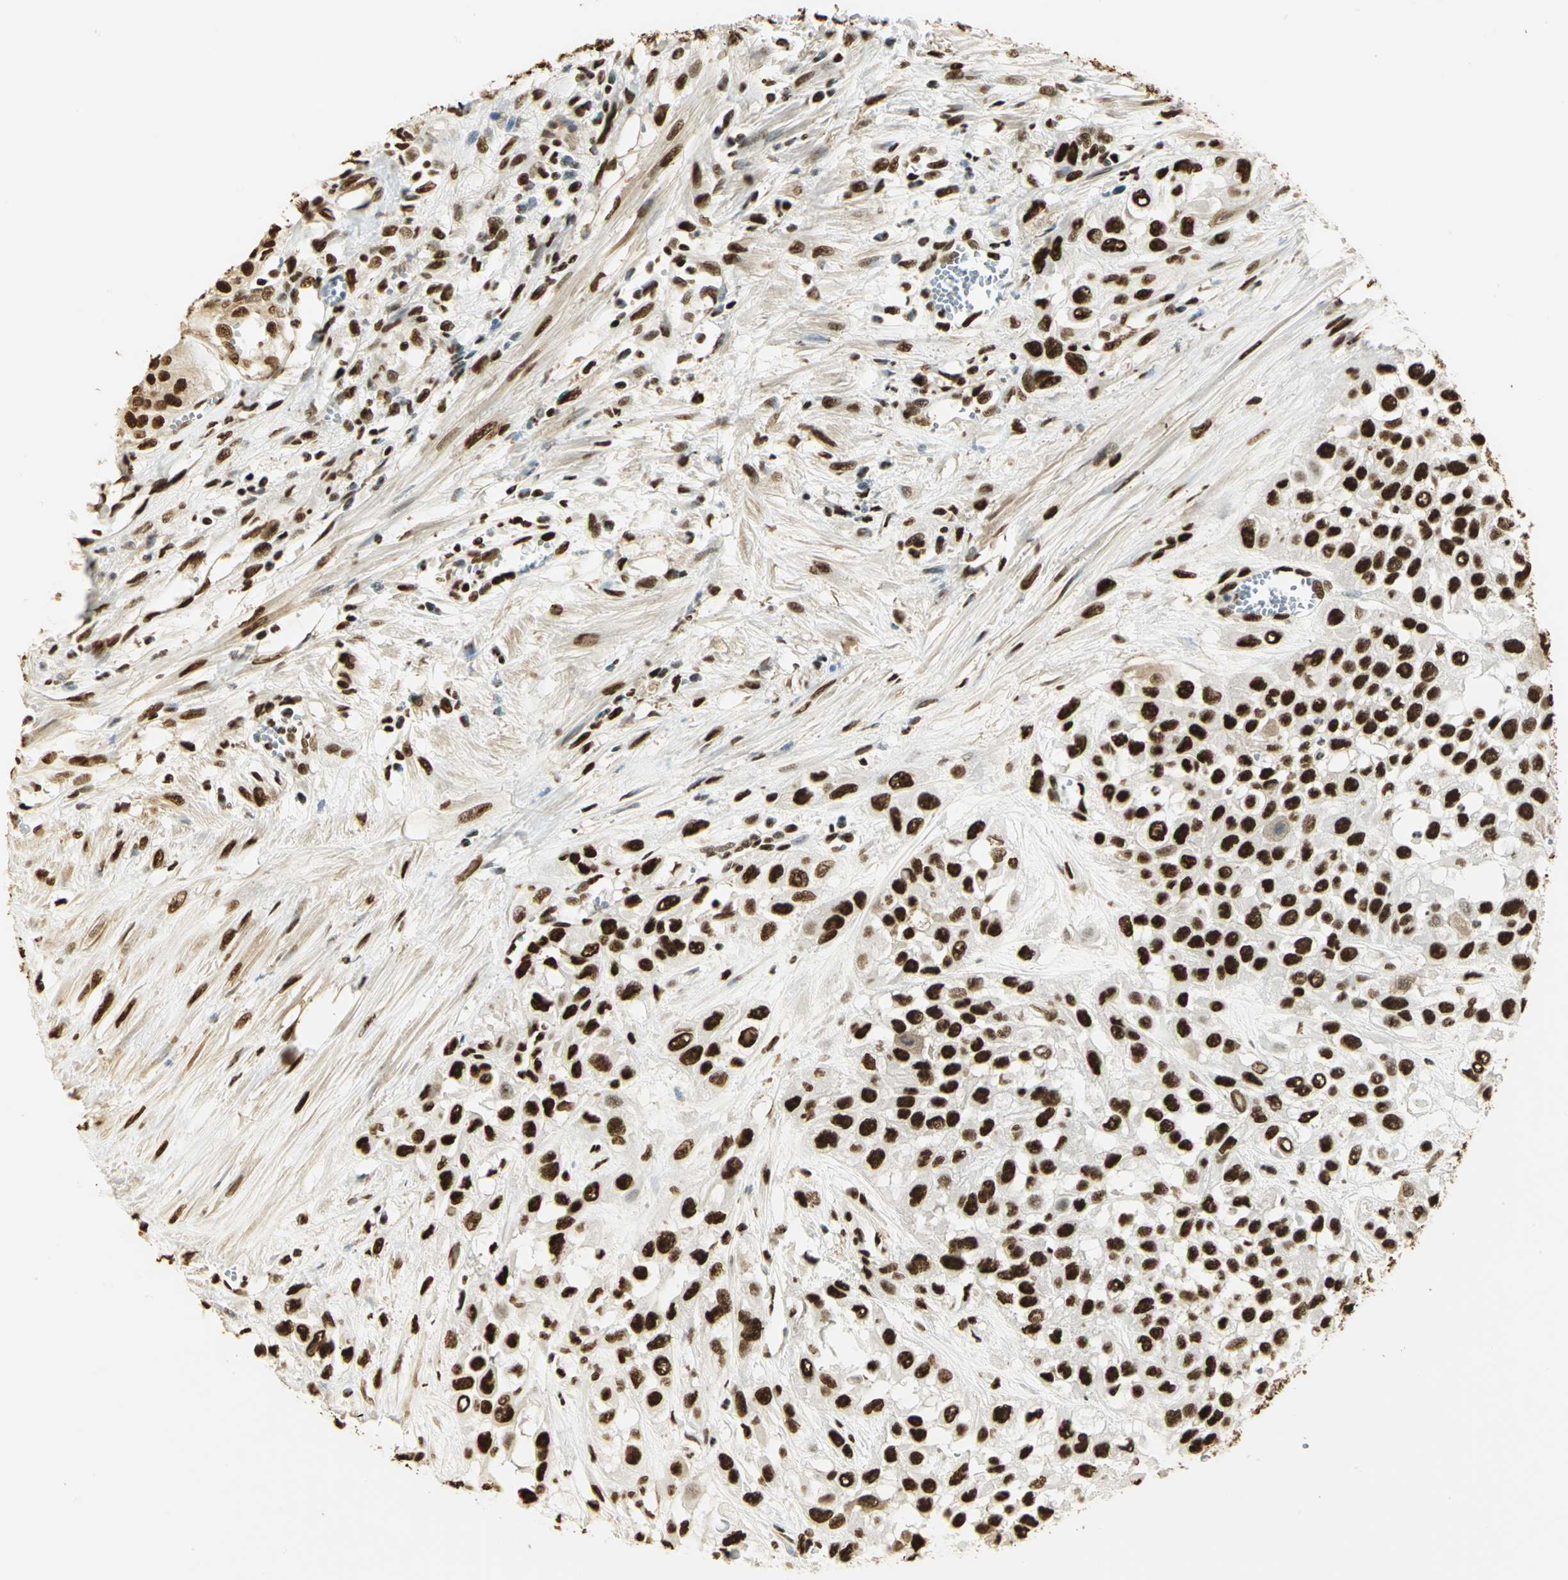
{"staining": {"intensity": "strong", "quantity": ">75%", "location": "nuclear"}, "tissue": "urothelial cancer", "cell_type": "Tumor cells", "image_type": "cancer", "snomed": [{"axis": "morphology", "description": "Urothelial carcinoma, High grade"}, {"axis": "topography", "description": "Urinary bladder"}], "caption": "IHC (DAB (3,3'-diaminobenzidine)) staining of human high-grade urothelial carcinoma displays strong nuclear protein positivity in about >75% of tumor cells.", "gene": "SET", "patient": {"sex": "male", "age": 57}}